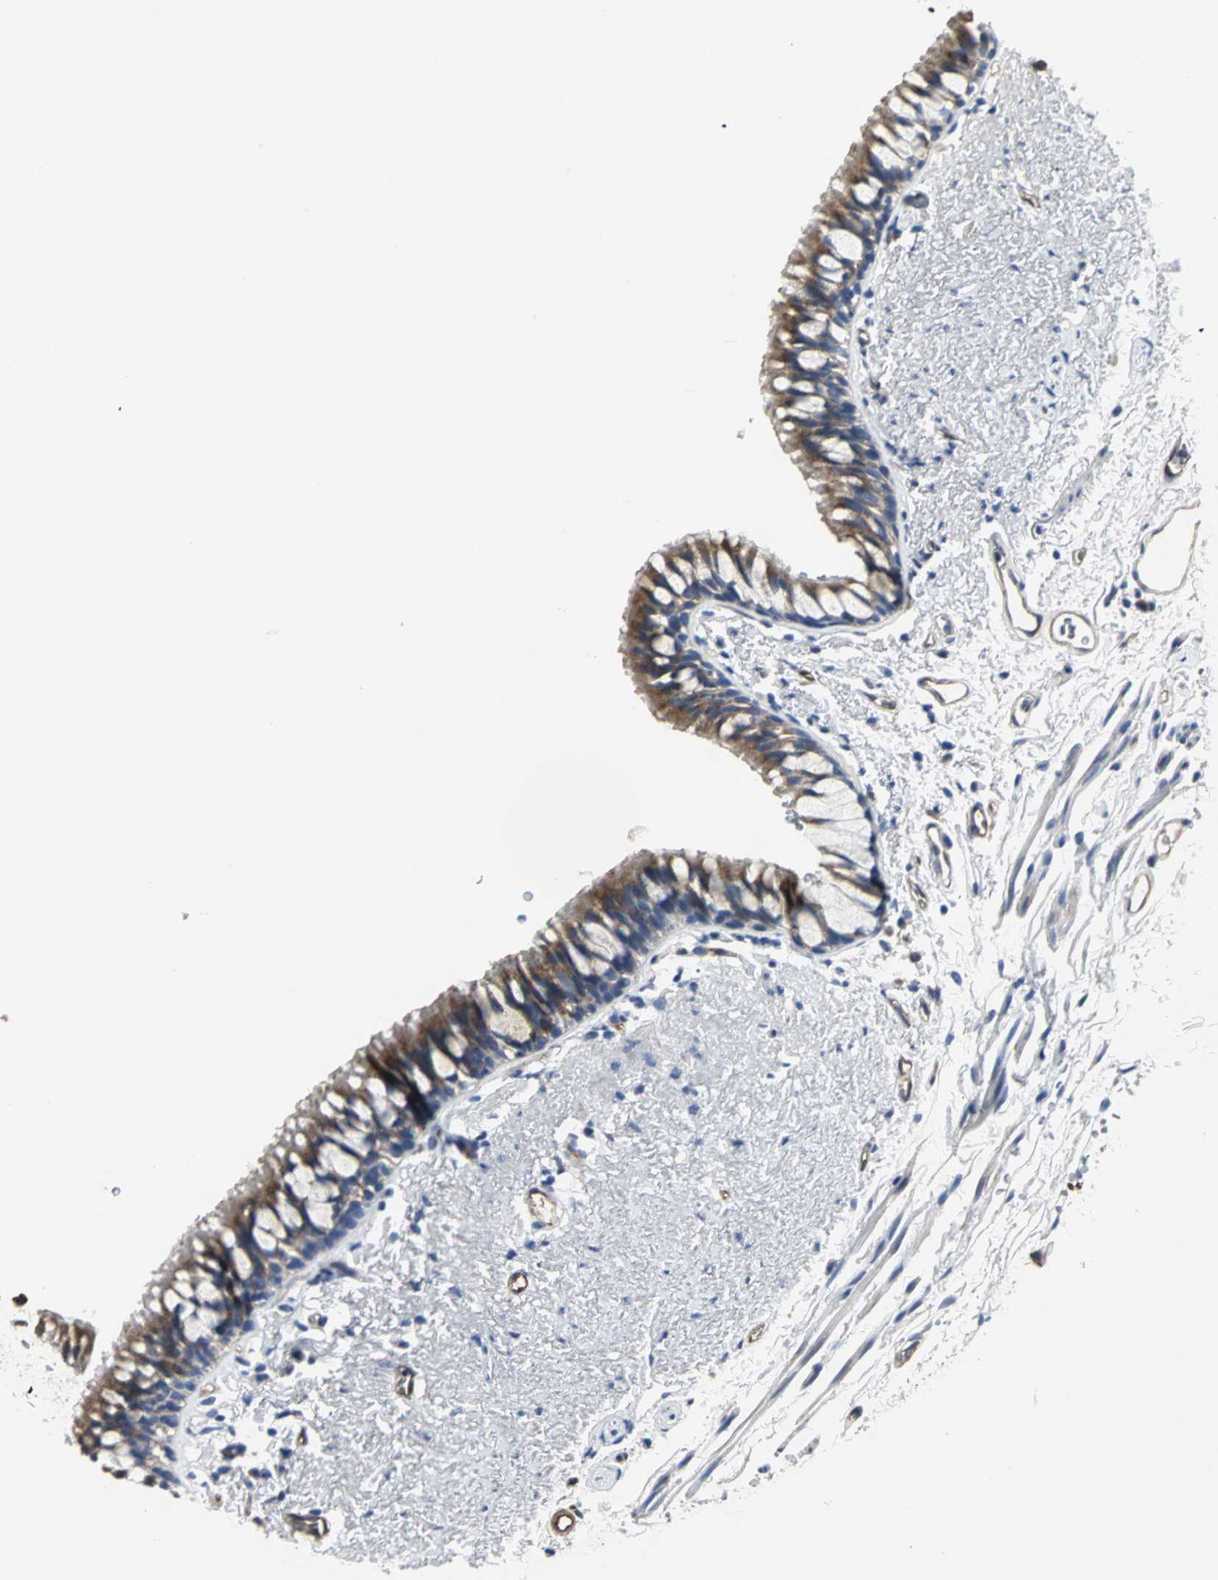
{"staining": {"intensity": "strong", "quantity": ">75%", "location": "cytoplasmic/membranous"}, "tissue": "bronchus", "cell_type": "Respiratory epithelial cells", "image_type": "normal", "snomed": [{"axis": "morphology", "description": "Normal tissue, NOS"}, {"axis": "topography", "description": "Bronchus"}], "caption": "Protein expression analysis of normal bronchus demonstrates strong cytoplasmic/membranous staining in approximately >75% of respiratory epithelial cells. The staining is performed using DAB brown chromogen to label protein expression. The nuclei are counter-stained blue using hematoxylin.", "gene": "CHRNB1", "patient": {"sex": "female", "age": 73}}